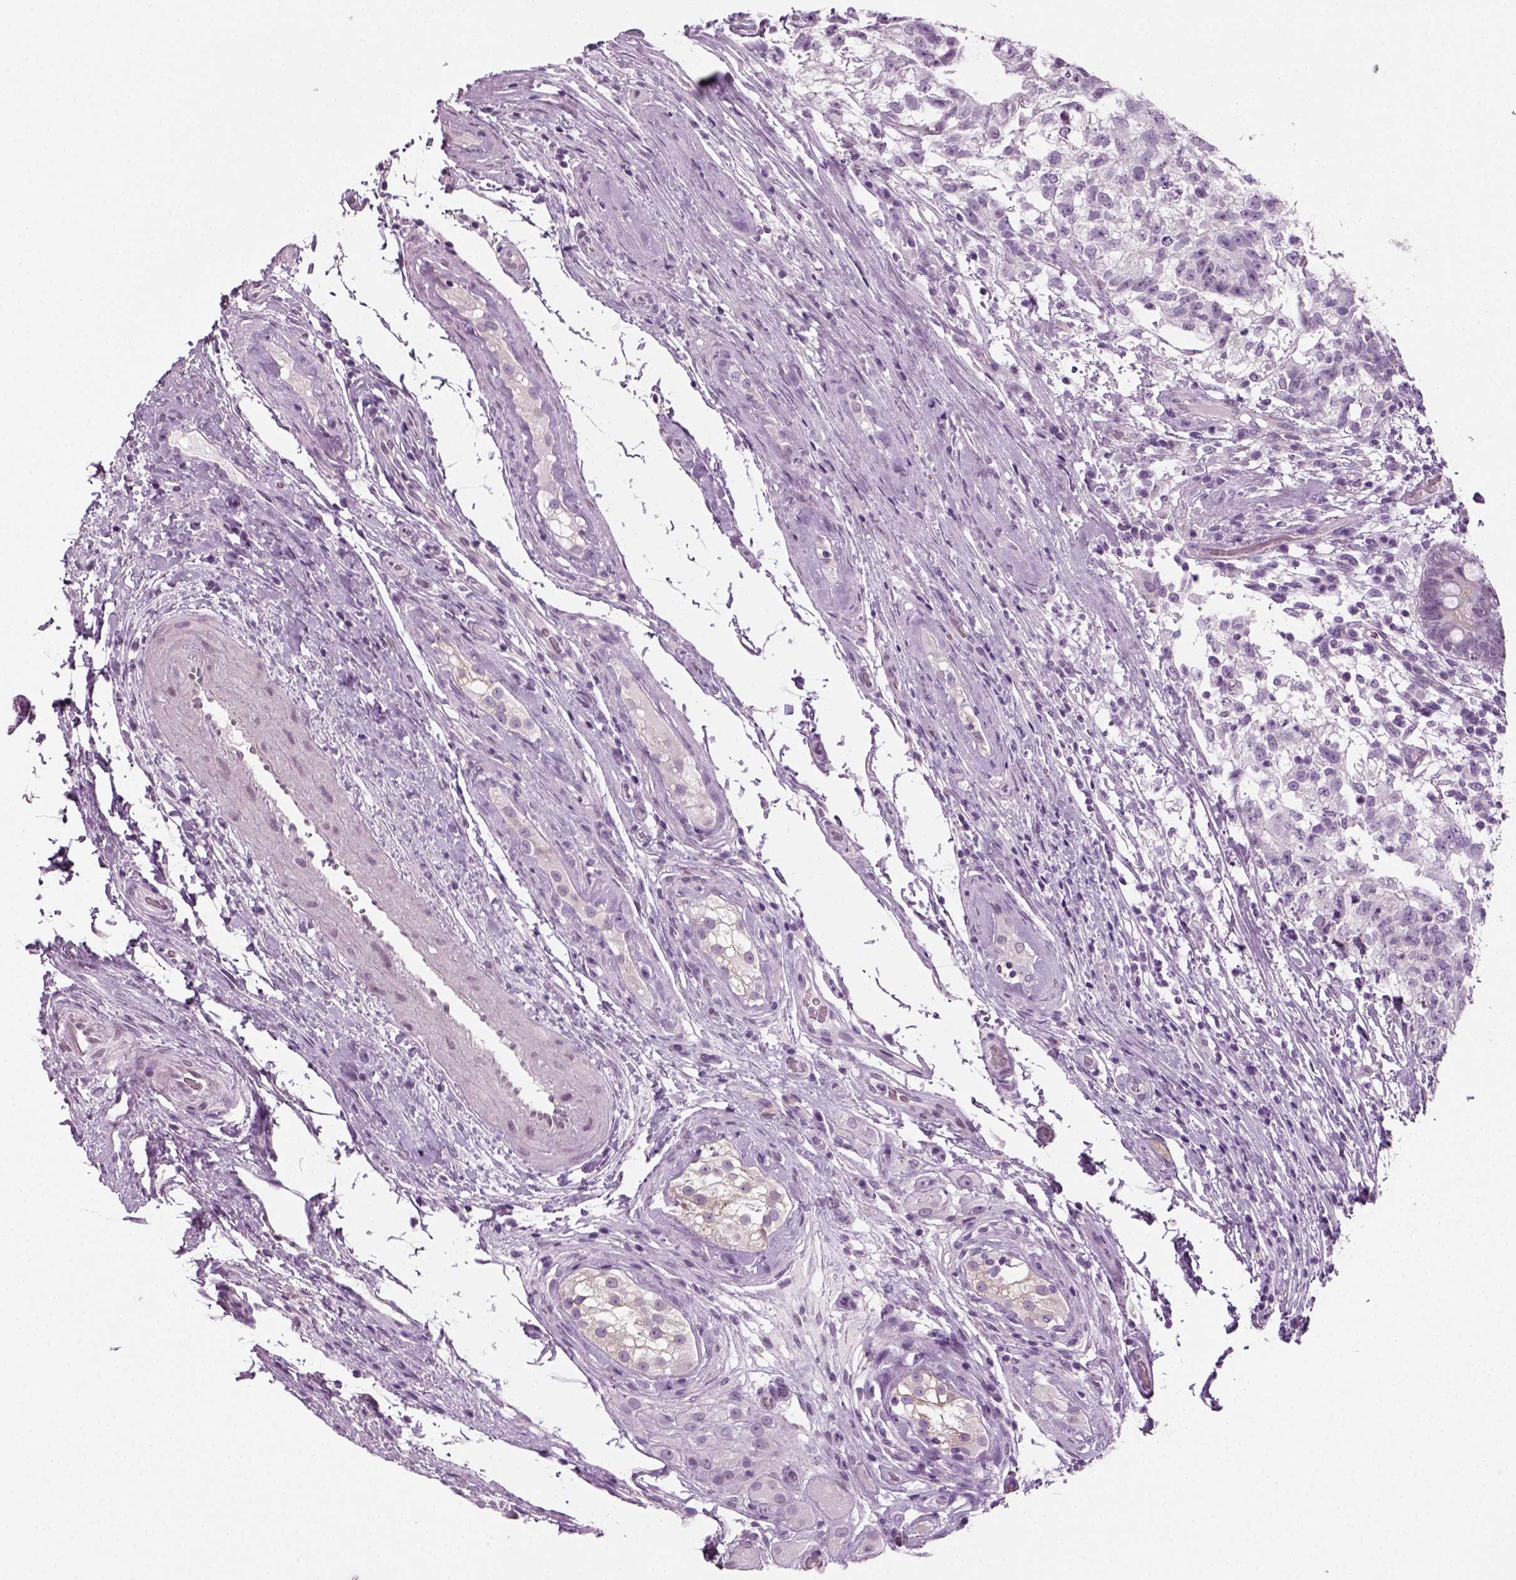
{"staining": {"intensity": "negative", "quantity": "none", "location": "none"}, "tissue": "testis cancer", "cell_type": "Tumor cells", "image_type": "cancer", "snomed": [{"axis": "morphology", "description": "Seminoma, NOS"}, {"axis": "morphology", "description": "Carcinoma, Embryonal, NOS"}, {"axis": "topography", "description": "Testis"}], "caption": "This is an immunohistochemistry (IHC) histopathology image of human testis cancer (seminoma). There is no positivity in tumor cells.", "gene": "SPATA31E1", "patient": {"sex": "male", "age": 41}}